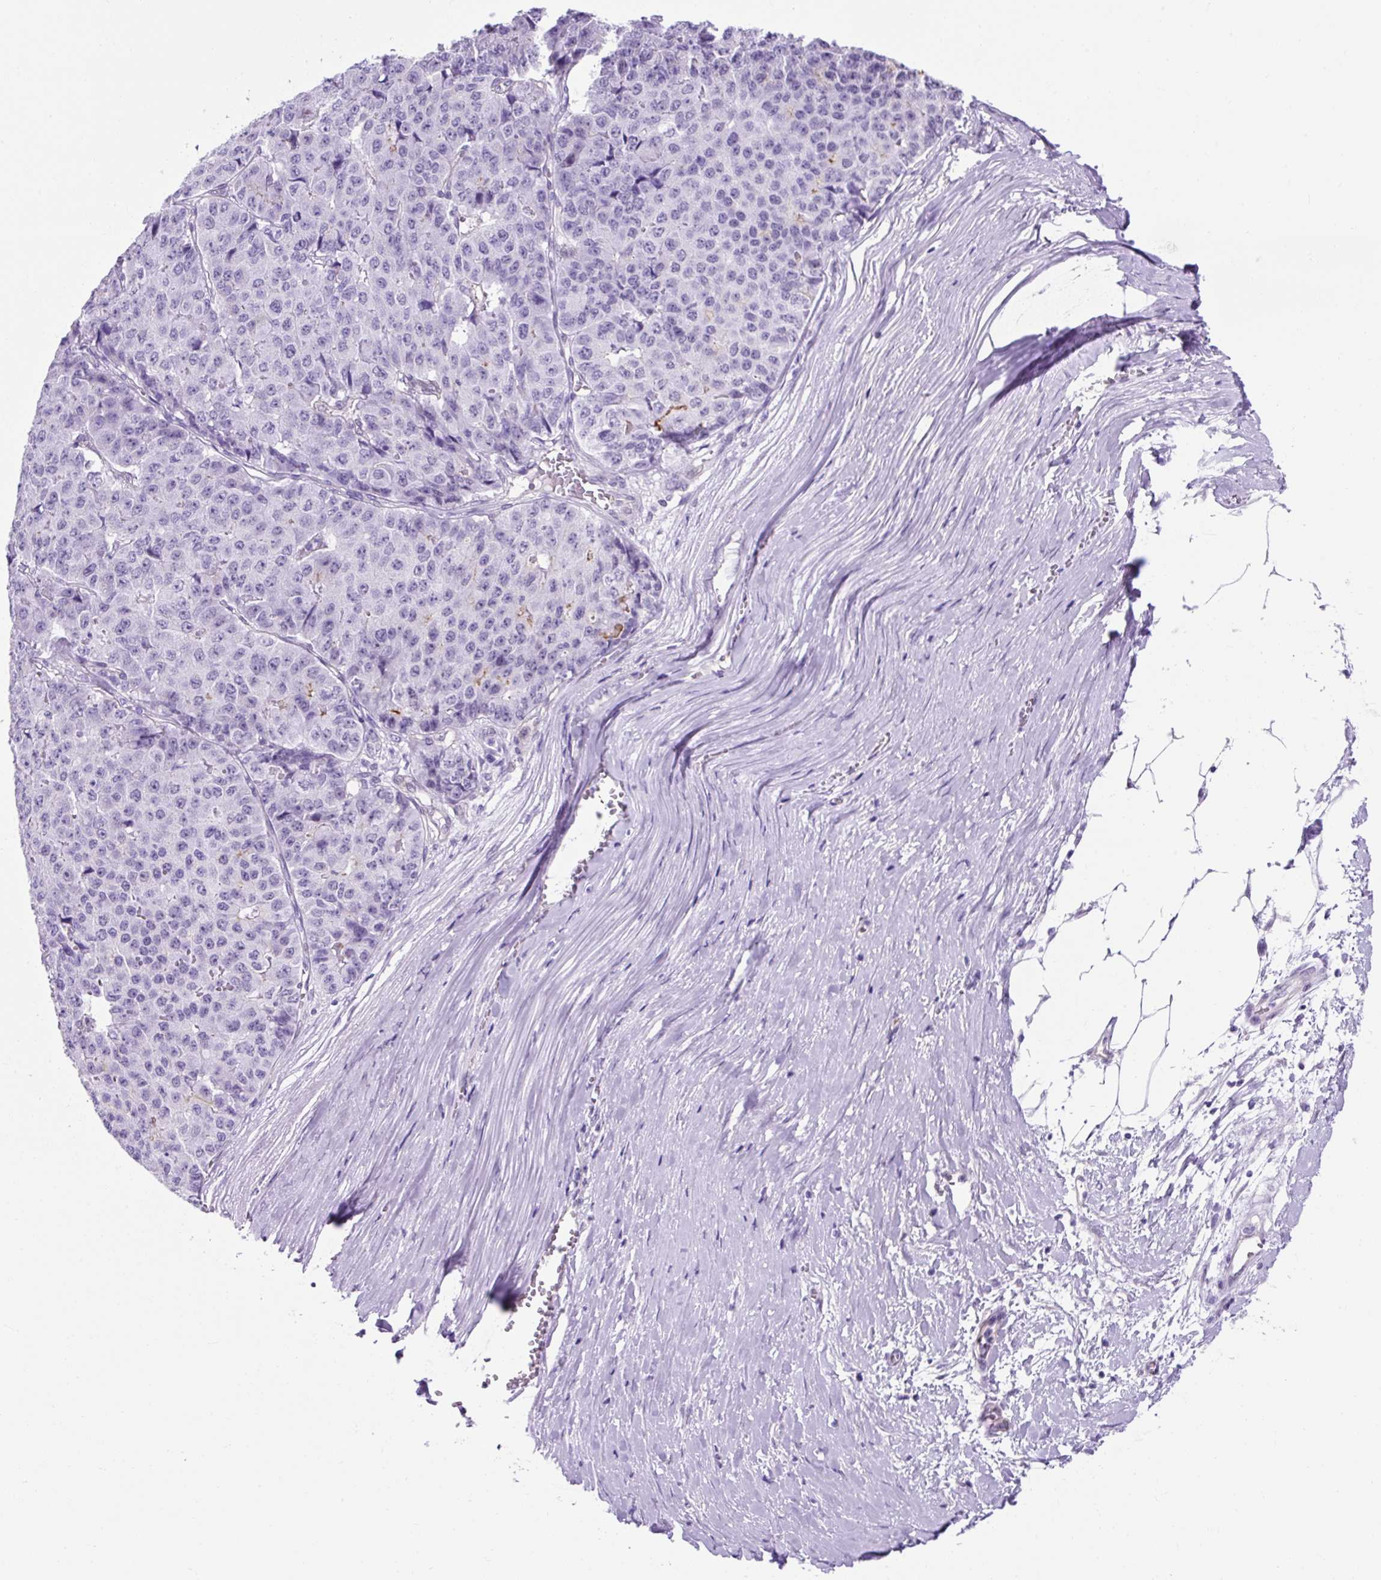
{"staining": {"intensity": "negative", "quantity": "none", "location": "none"}, "tissue": "pancreatic cancer", "cell_type": "Tumor cells", "image_type": "cancer", "snomed": [{"axis": "morphology", "description": "Adenocarcinoma, NOS"}, {"axis": "topography", "description": "Pancreas"}], "caption": "DAB (3,3'-diaminobenzidine) immunohistochemical staining of human pancreatic adenocarcinoma demonstrates no significant expression in tumor cells. Nuclei are stained in blue.", "gene": "KRT12", "patient": {"sex": "male", "age": 50}}